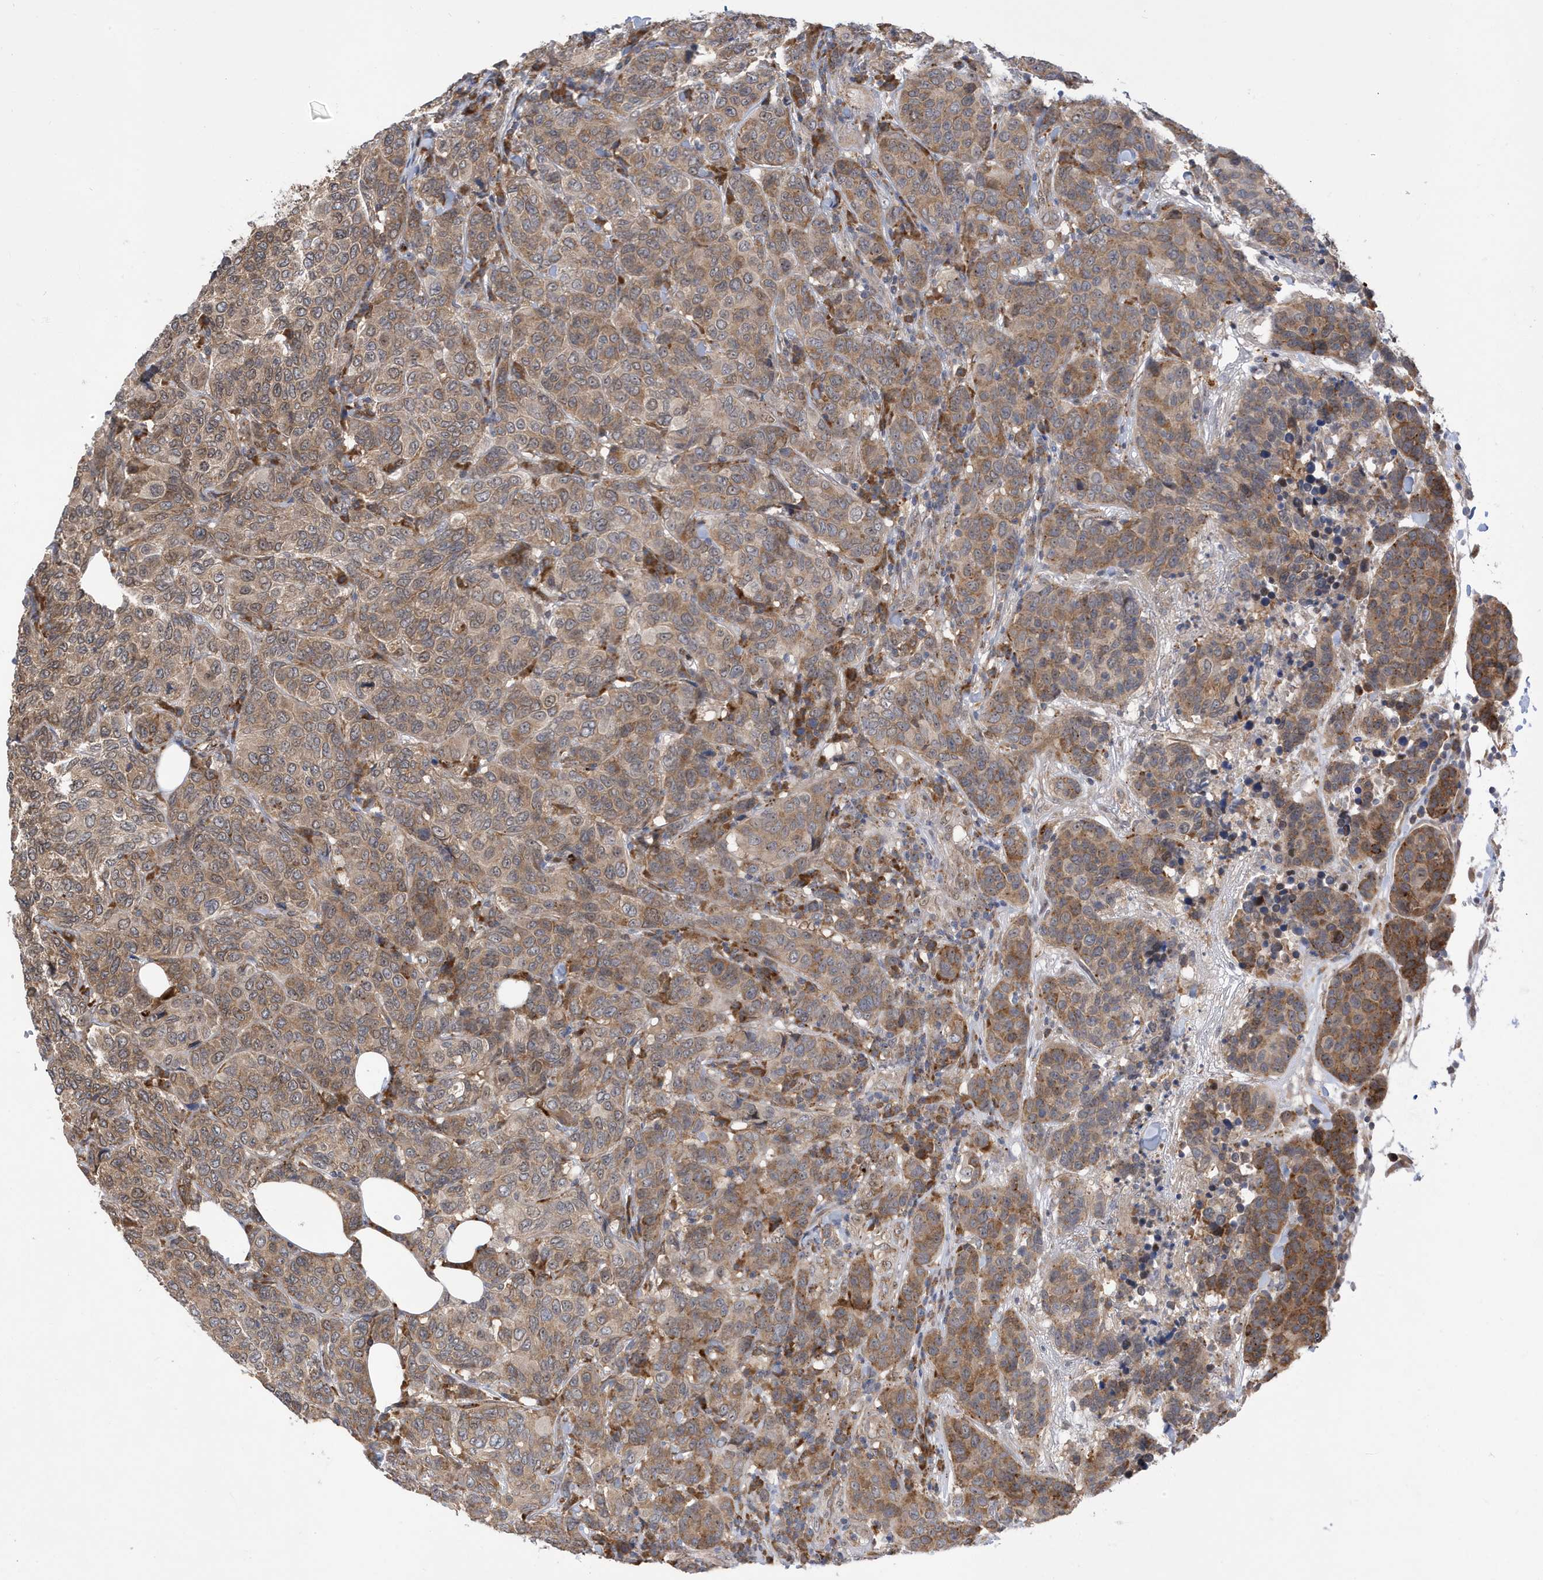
{"staining": {"intensity": "moderate", "quantity": ">75%", "location": "cytoplasmic/membranous"}, "tissue": "breast cancer", "cell_type": "Tumor cells", "image_type": "cancer", "snomed": [{"axis": "morphology", "description": "Duct carcinoma"}, {"axis": "topography", "description": "Breast"}], "caption": "This is an image of immunohistochemistry (IHC) staining of breast cancer (infiltrating ductal carcinoma), which shows moderate expression in the cytoplasmic/membranous of tumor cells.", "gene": "ZNF507", "patient": {"sex": "female", "age": 55}}